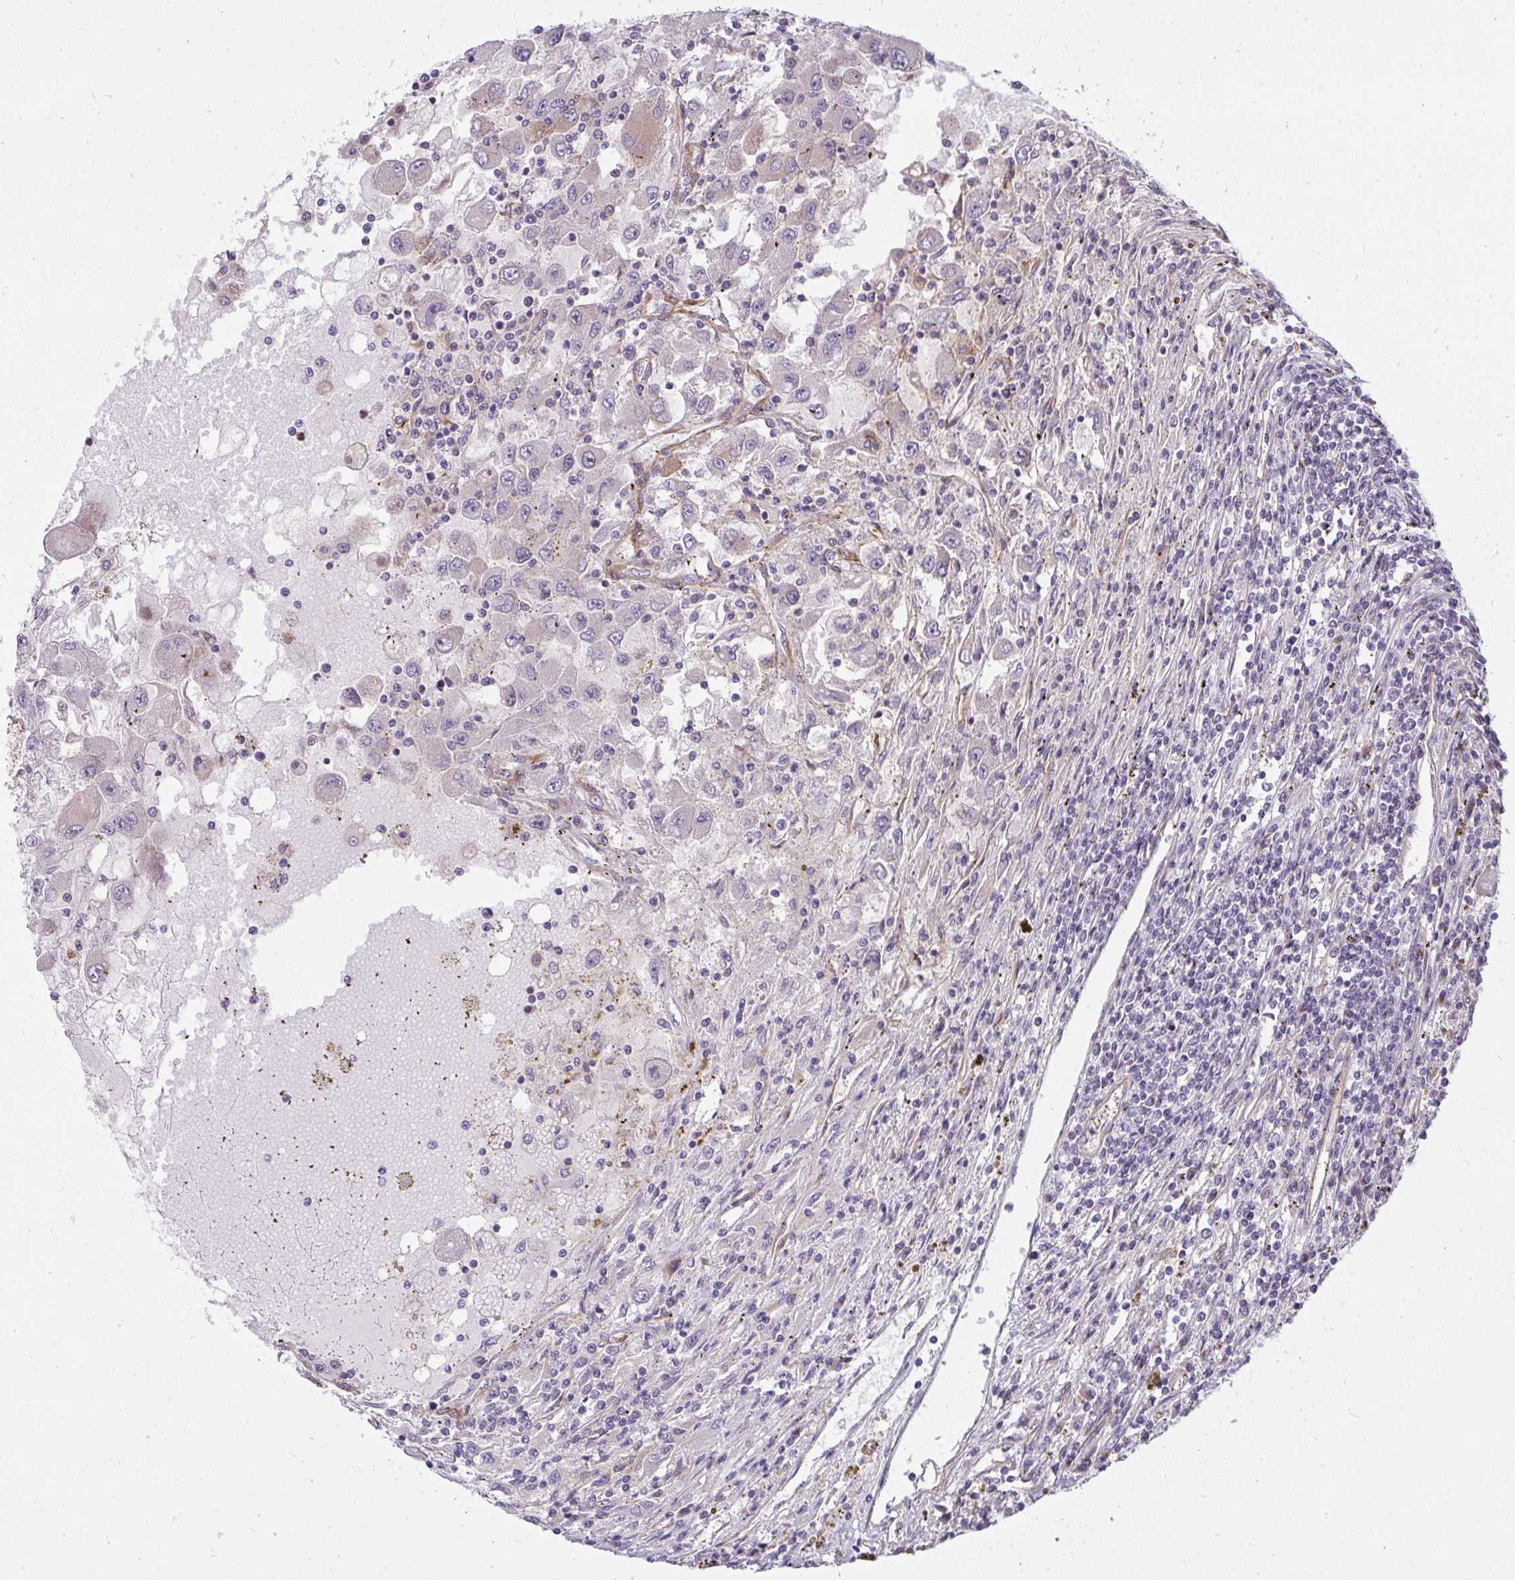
{"staining": {"intensity": "negative", "quantity": "none", "location": "none"}, "tissue": "renal cancer", "cell_type": "Tumor cells", "image_type": "cancer", "snomed": [{"axis": "morphology", "description": "Adenocarcinoma, NOS"}, {"axis": "topography", "description": "Kidney"}], "caption": "IHC photomicrograph of neoplastic tissue: human renal cancer stained with DAB reveals no significant protein positivity in tumor cells.", "gene": "IFIT3", "patient": {"sex": "female", "age": 67}}